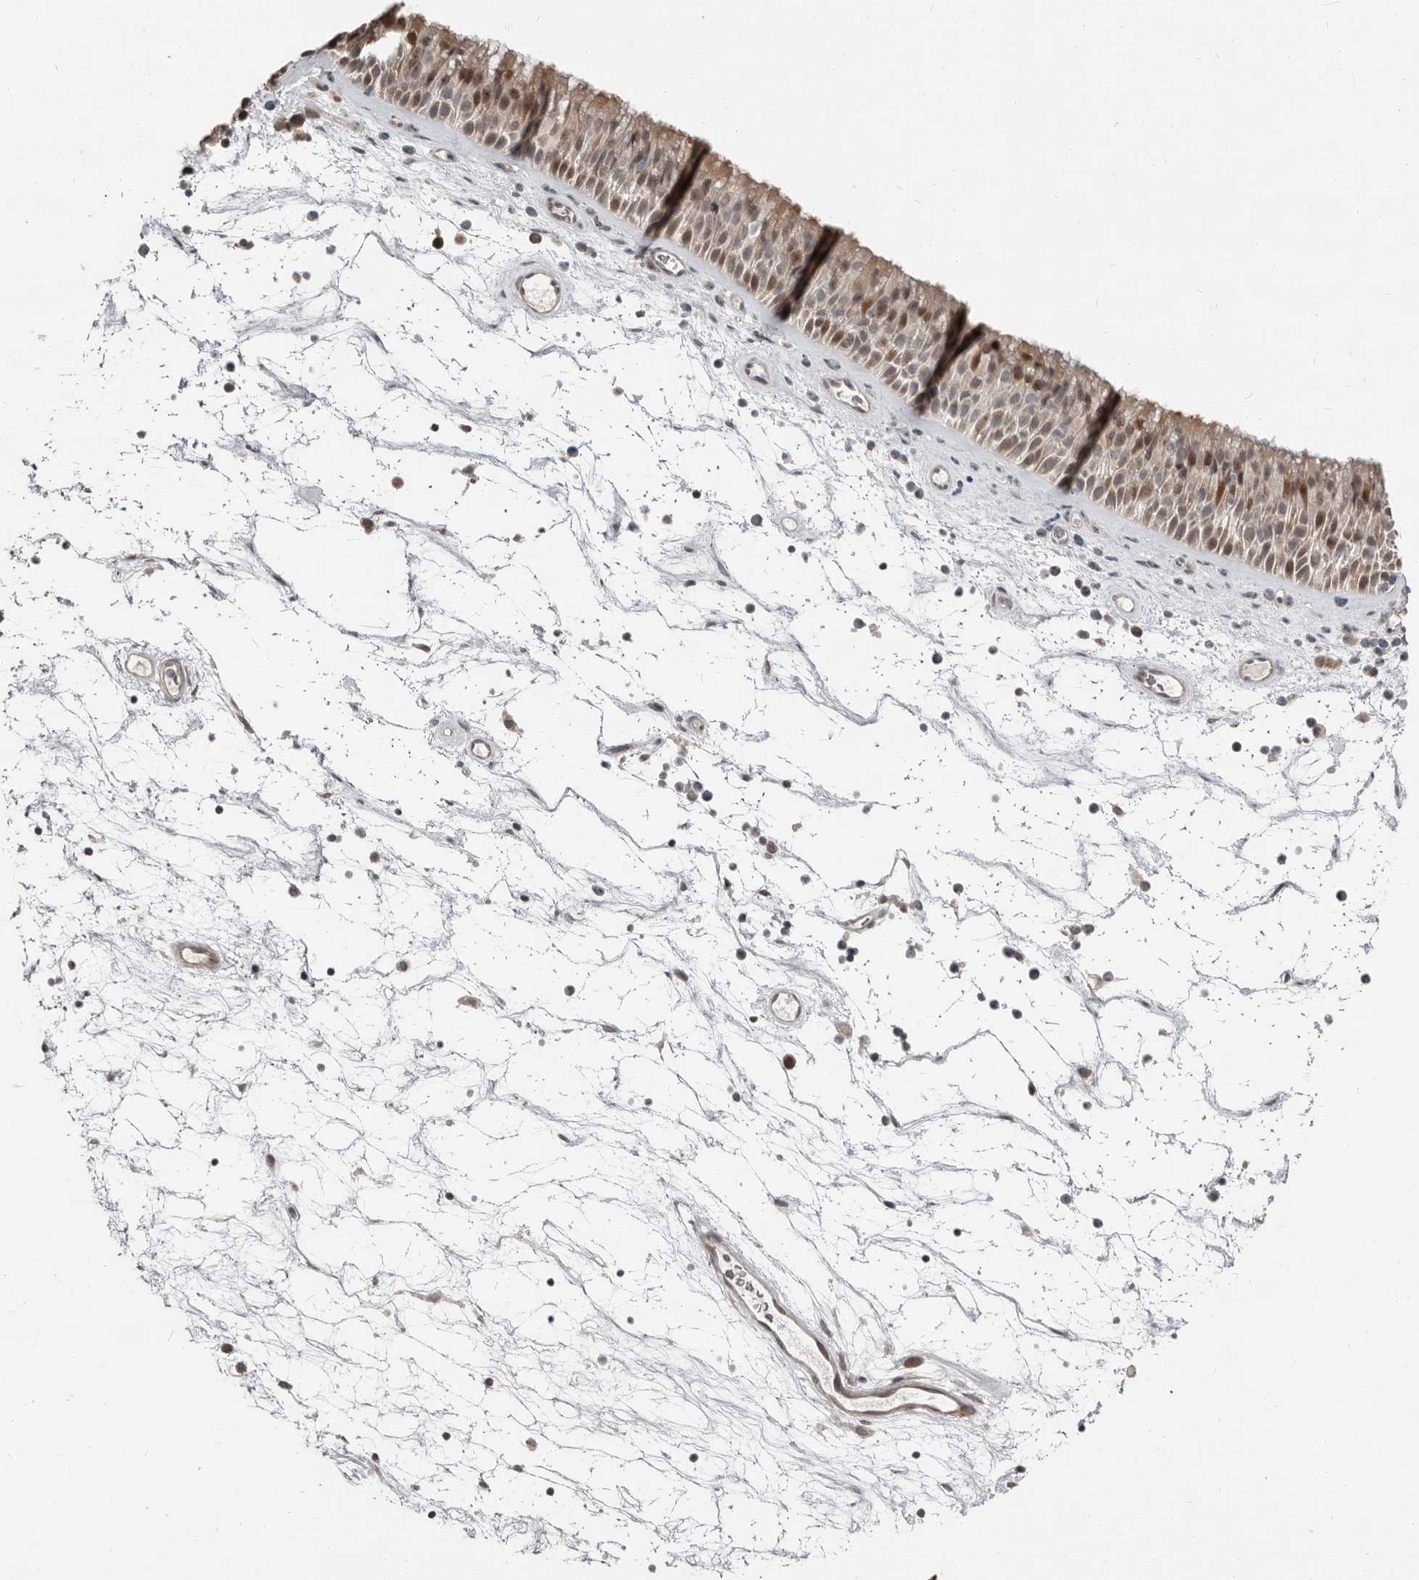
{"staining": {"intensity": "moderate", "quantity": "25%-75%", "location": "cytoplasmic/membranous,nuclear"}, "tissue": "nasopharynx", "cell_type": "Respiratory epithelial cells", "image_type": "normal", "snomed": [{"axis": "morphology", "description": "Normal tissue, NOS"}, {"axis": "topography", "description": "Nasopharynx"}], "caption": "An IHC micrograph of benign tissue is shown. Protein staining in brown highlights moderate cytoplasmic/membranous,nuclear positivity in nasopharynx within respiratory epithelial cells.", "gene": "APOL6", "patient": {"sex": "male", "age": 64}}